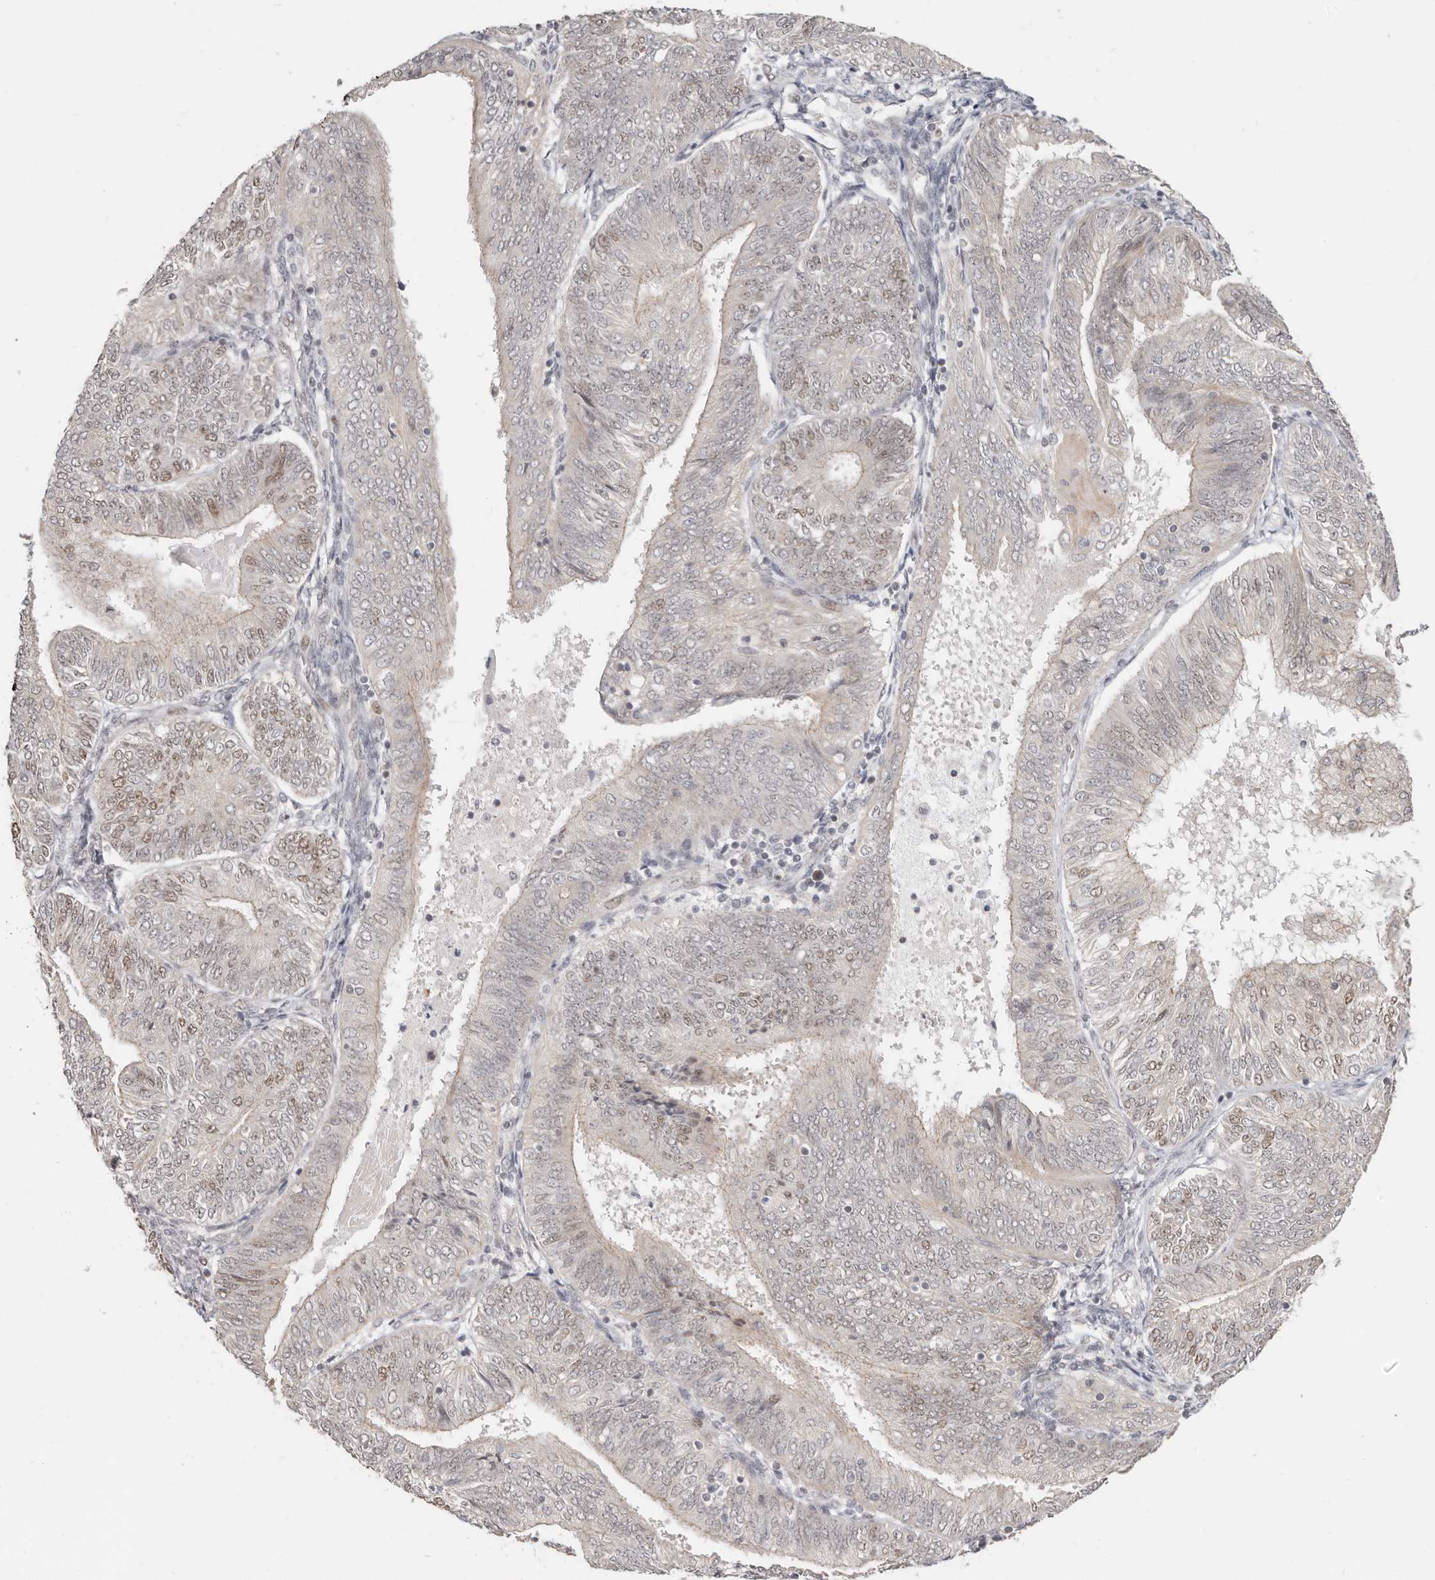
{"staining": {"intensity": "moderate", "quantity": "25%-75%", "location": "nuclear"}, "tissue": "endometrial cancer", "cell_type": "Tumor cells", "image_type": "cancer", "snomed": [{"axis": "morphology", "description": "Adenocarcinoma, NOS"}, {"axis": "topography", "description": "Endometrium"}], "caption": "Protein expression analysis of adenocarcinoma (endometrial) exhibits moderate nuclear staining in about 25%-75% of tumor cells.", "gene": "RFC2", "patient": {"sex": "female", "age": 58}}